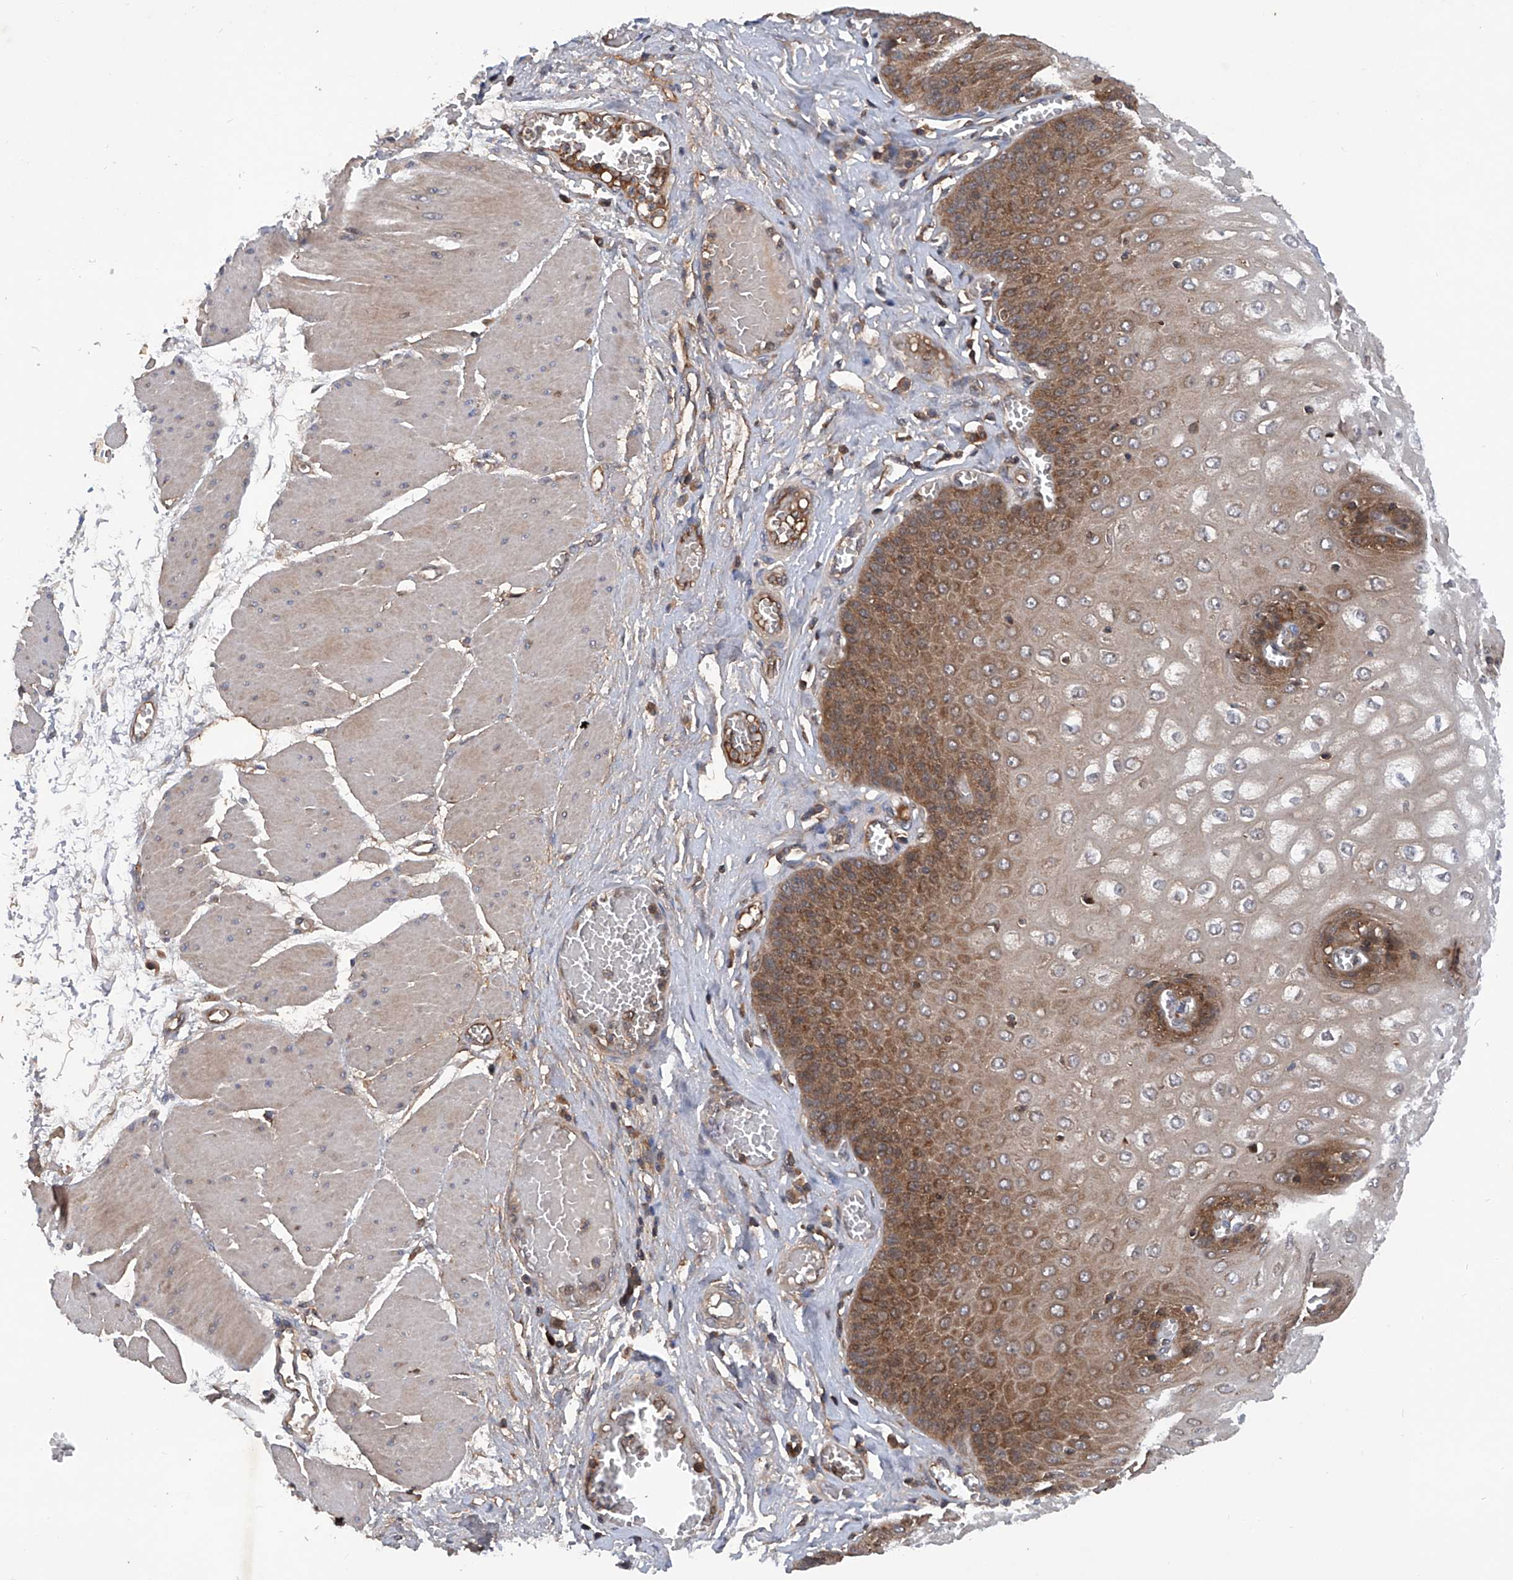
{"staining": {"intensity": "strong", "quantity": ">75%", "location": "cytoplasmic/membranous"}, "tissue": "esophagus", "cell_type": "Squamous epithelial cells", "image_type": "normal", "snomed": [{"axis": "morphology", "description": "Normal tissue, NOS"}, {"axis": "topography", "description": "Esophagus"}], "caption": "Protein staining of unremarkable esophagus exhibits strong cytoplasmic/membranous positivity in about >75% of squamous epithelial cells. Using DAB (3,3'-diaminobenzidine) (brown) and hematoxylin (blue) stains, captured at high magnification using brightfield microscopy.", "gene": "ASCC3", "patient": {"sex": "male", "age": 60}}